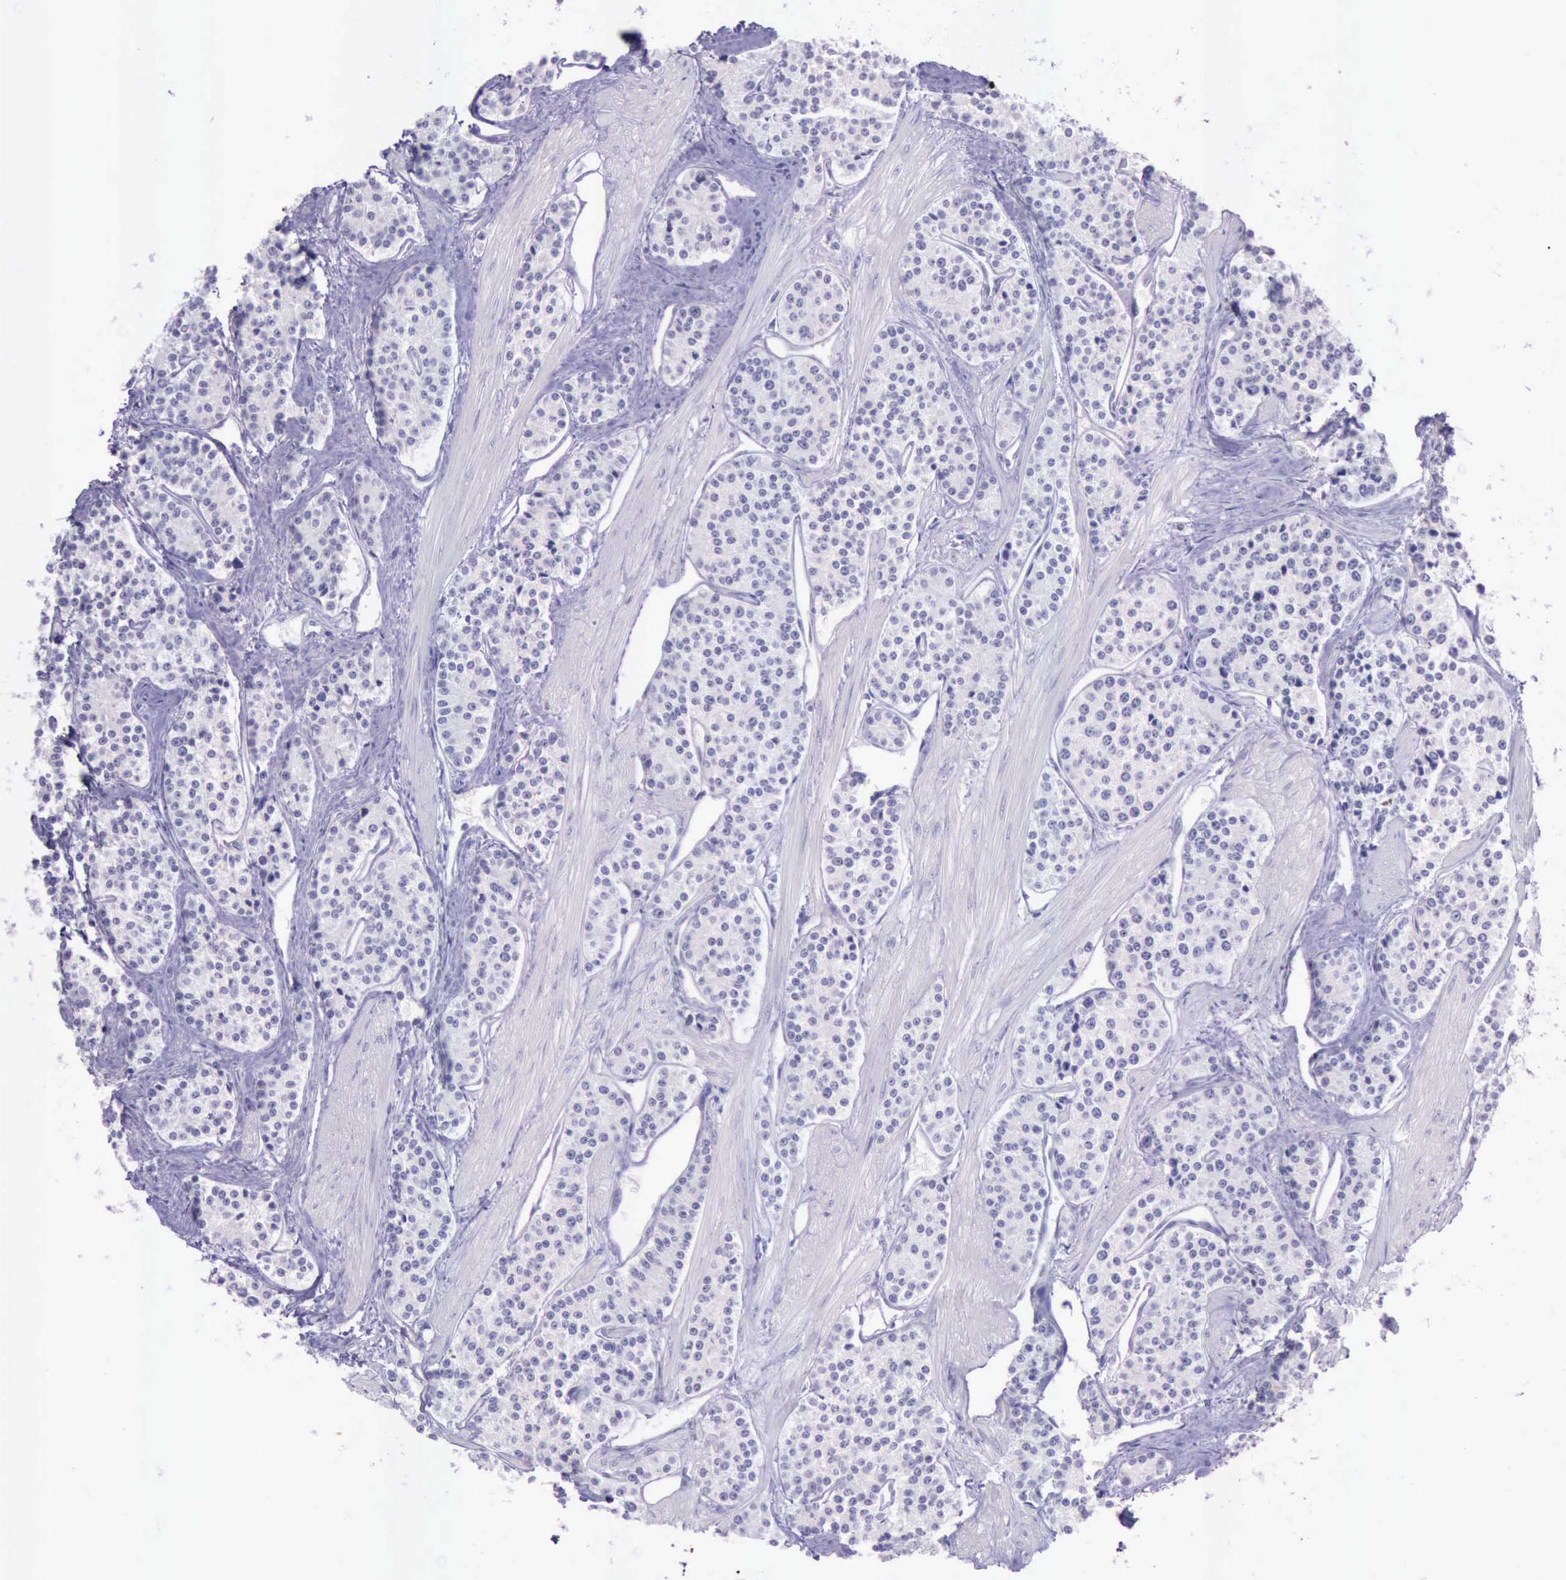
{"staining": {"intensity": "negative", "quantity": "none", "location": "none"}, "tissue": "carcinoid", "cell_type": "Tumor cells", "image_type": "cancer", "snomed": [{"axis": "morphology", "description": "Carcinoid, malignant, NOS"}, {"axis": "topography", "description": "Stomach"}], "caption": "Image shows no significant protein positivity in tumor cells of malignant carcinoid. (Stains: DAB IHC with hematoxylin counter stain, Microscopy: brightfield microscopy at high magnification).", "gene": "PARP1", "patient": {"sex": "female", "age": 76}}